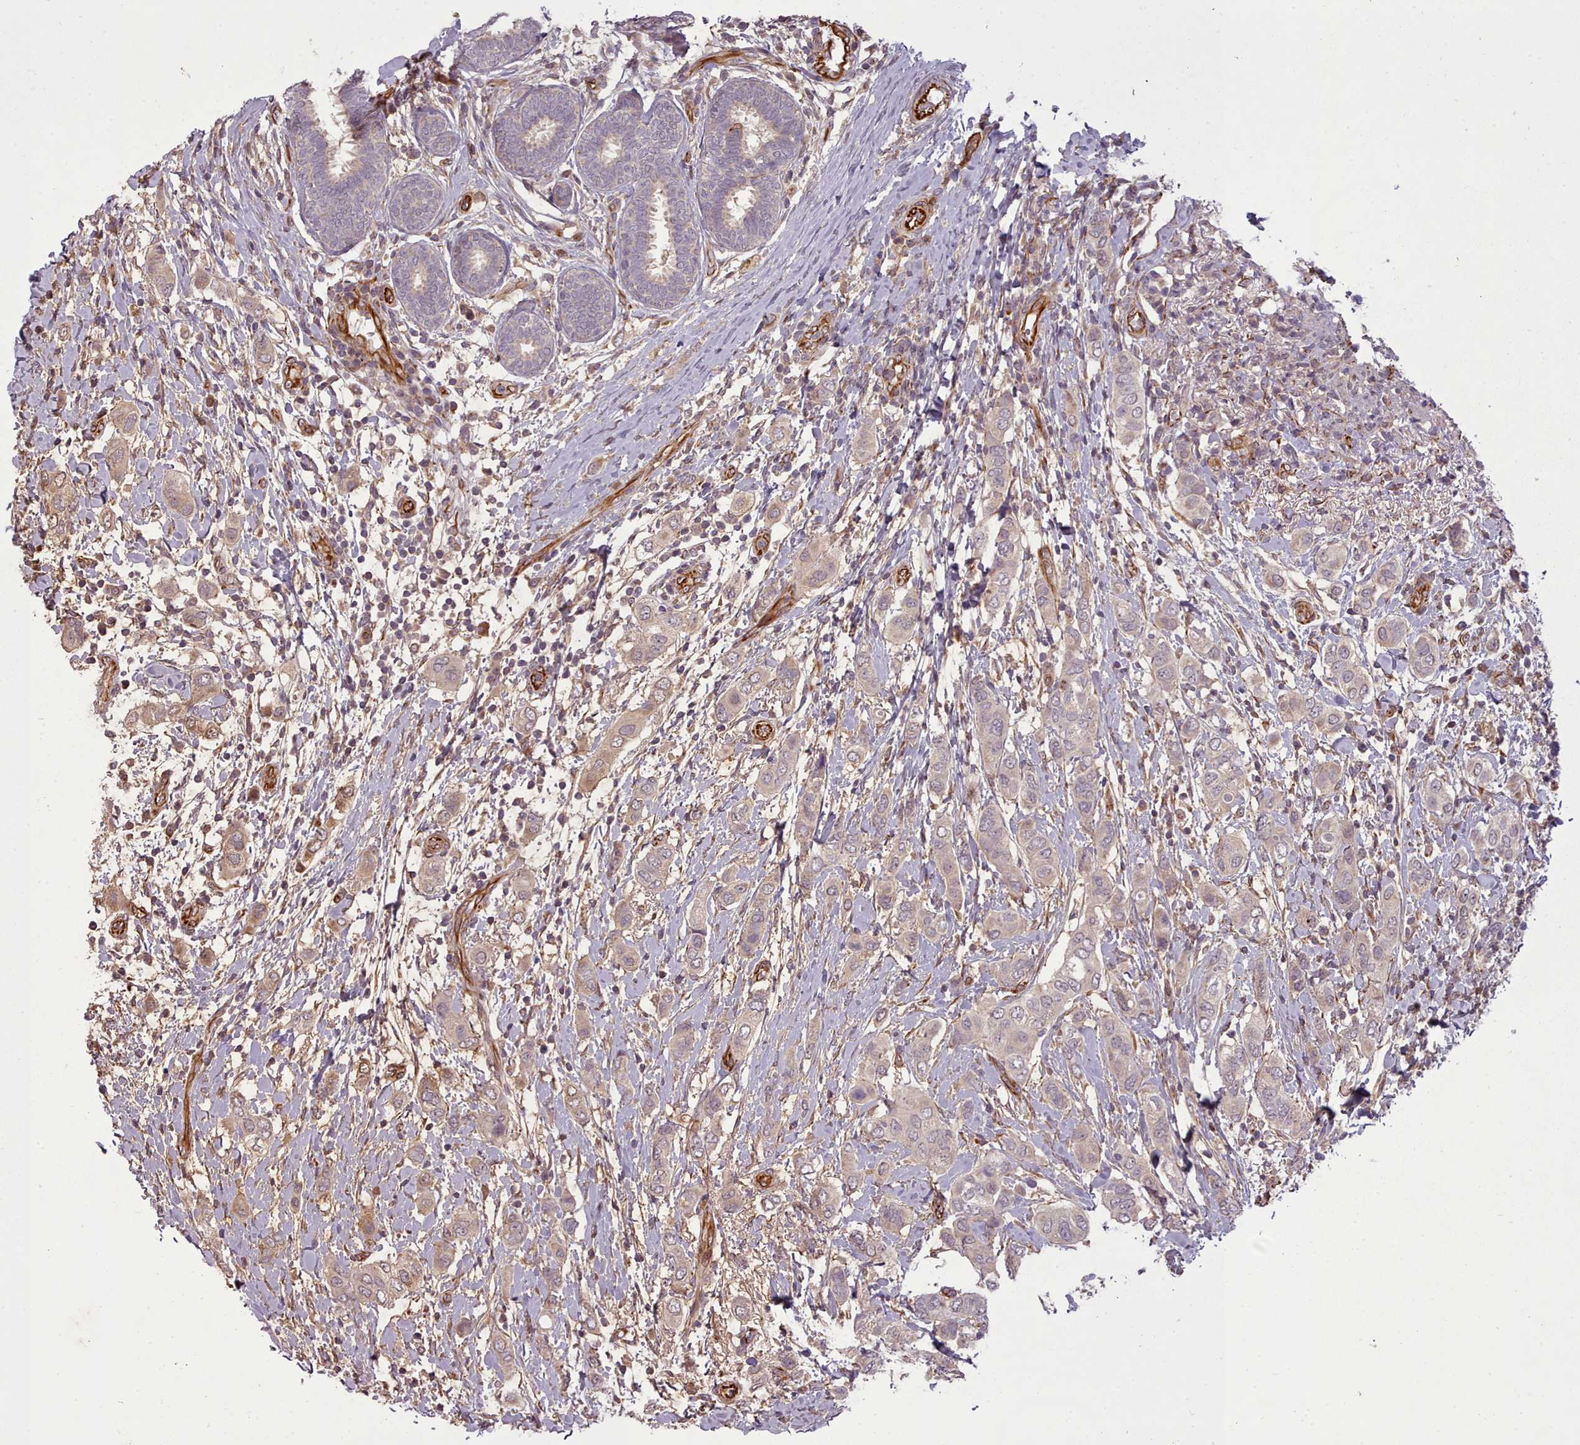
{"staining": {"intensity": "weak", "quantity": ">75%", "location": "cytoplasmic/membranous,nuclear"}, "tissue": "breast cancer", "cell_type": "Tumor cells", "image_type": "cancer", "snomed": [{"axis": "morphology", "description": "Lobular carcinoma"}, {"axis": "topography", "description": "Breast"}], "caption": "Immunohistochemistry image of neoplastic tissue: breast cancer (lobular carcinoma) stained using immunohistochemistry reveals low levels of weak protein expression localized specifically in the cytoplasmic/membranous and nuclear of tumor cells, appearing as a cytoplasmic/membranous and nuclear brown color.", "gene": "GBGT1", "patient": {"sex": "female", "age": 51}}